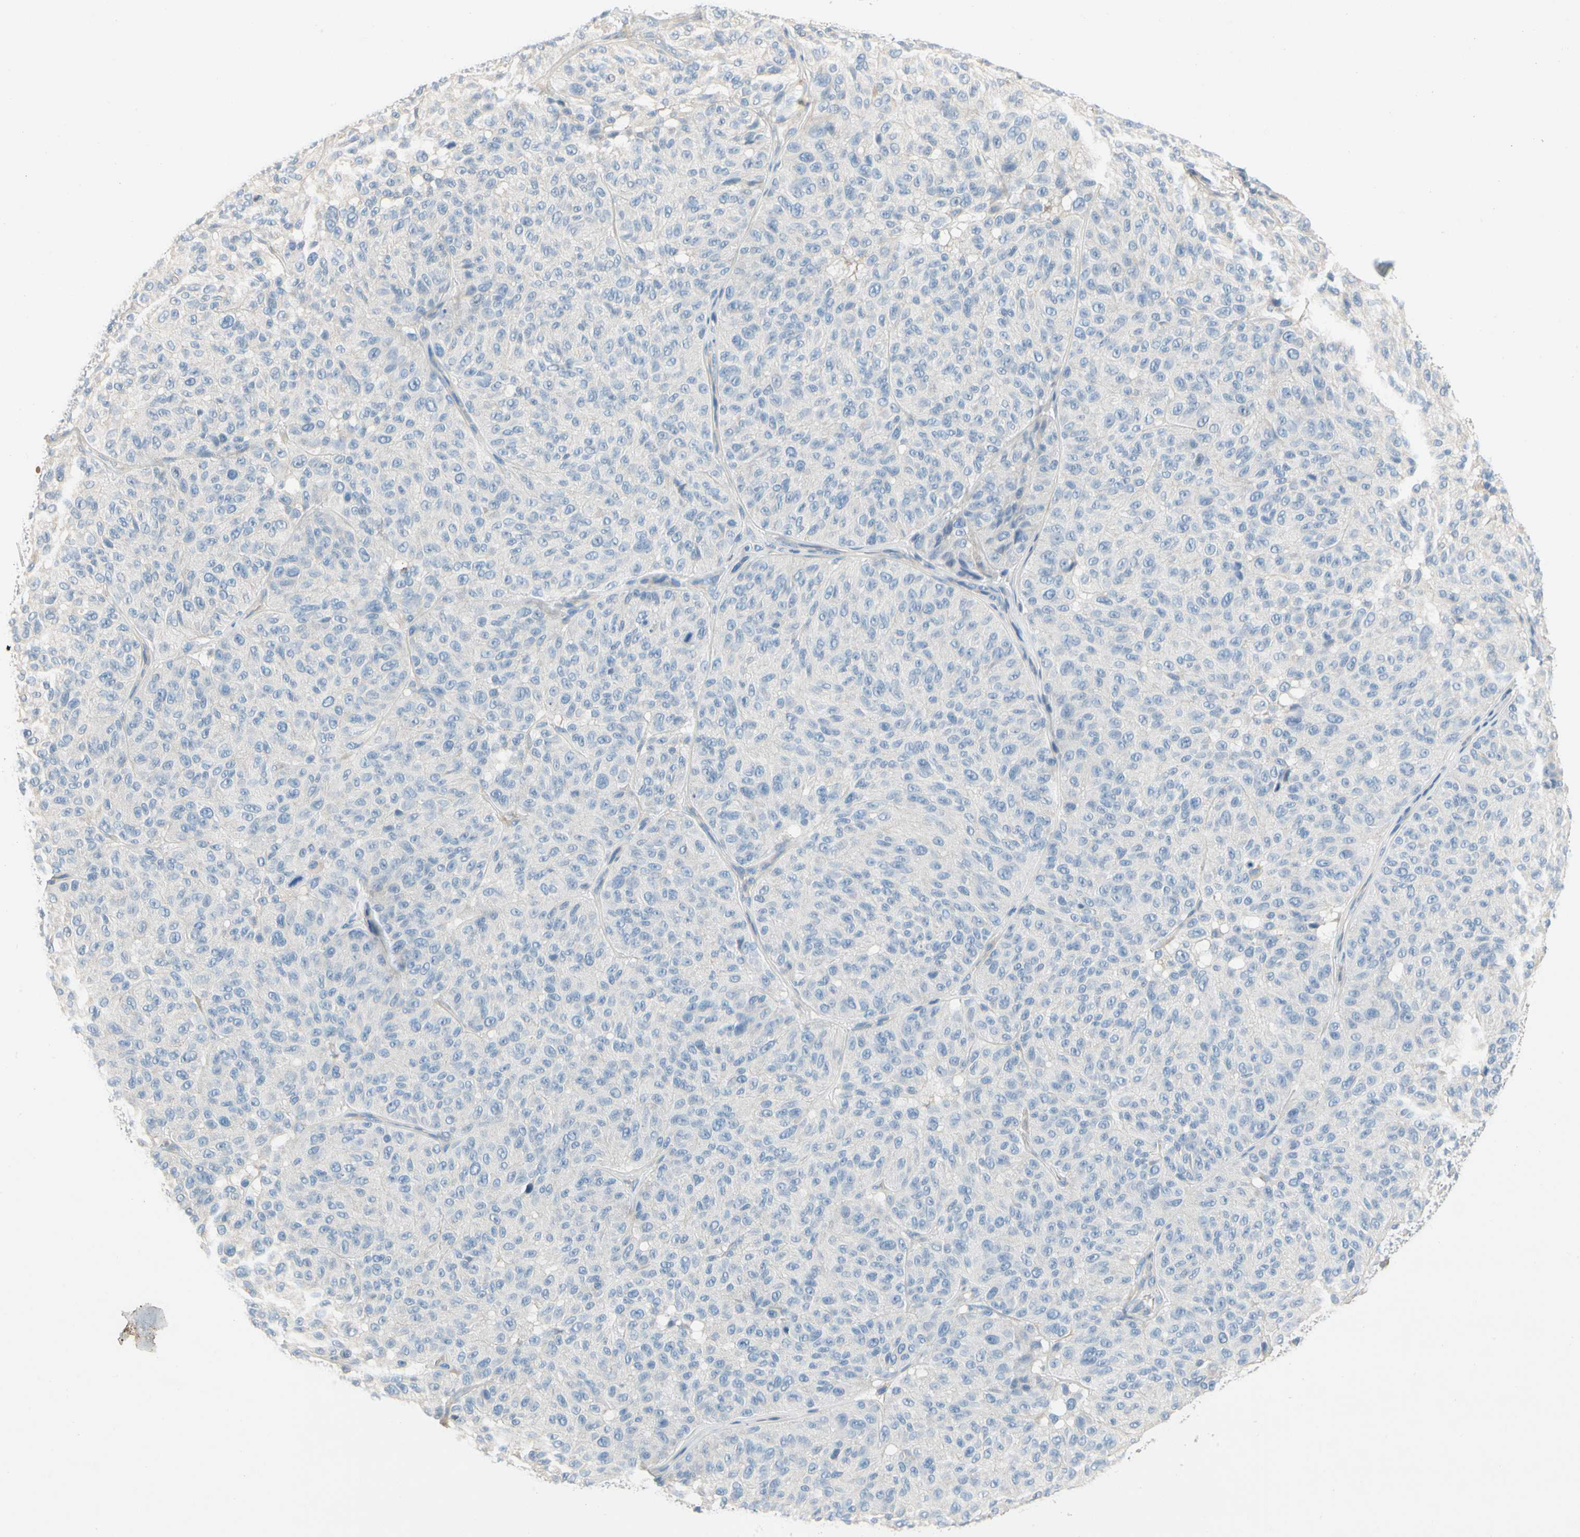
{"staining": {"intensity": "negative", "quantity": "none", "location": "none"}, "tissue": "melanoma", "cell_type": "Tumor cells", "image_type": "cancer", "snomed": [{"axis": "morphology", "description": "Malignant melanoma, NOS"}, {"axis": "topography", "description": "Skin"}], "caption": "The image reveals no staining of tumor cells in malignant melanoma.", "gene": "CCM2L", "patient": {"sex": "female", "age": 46}}